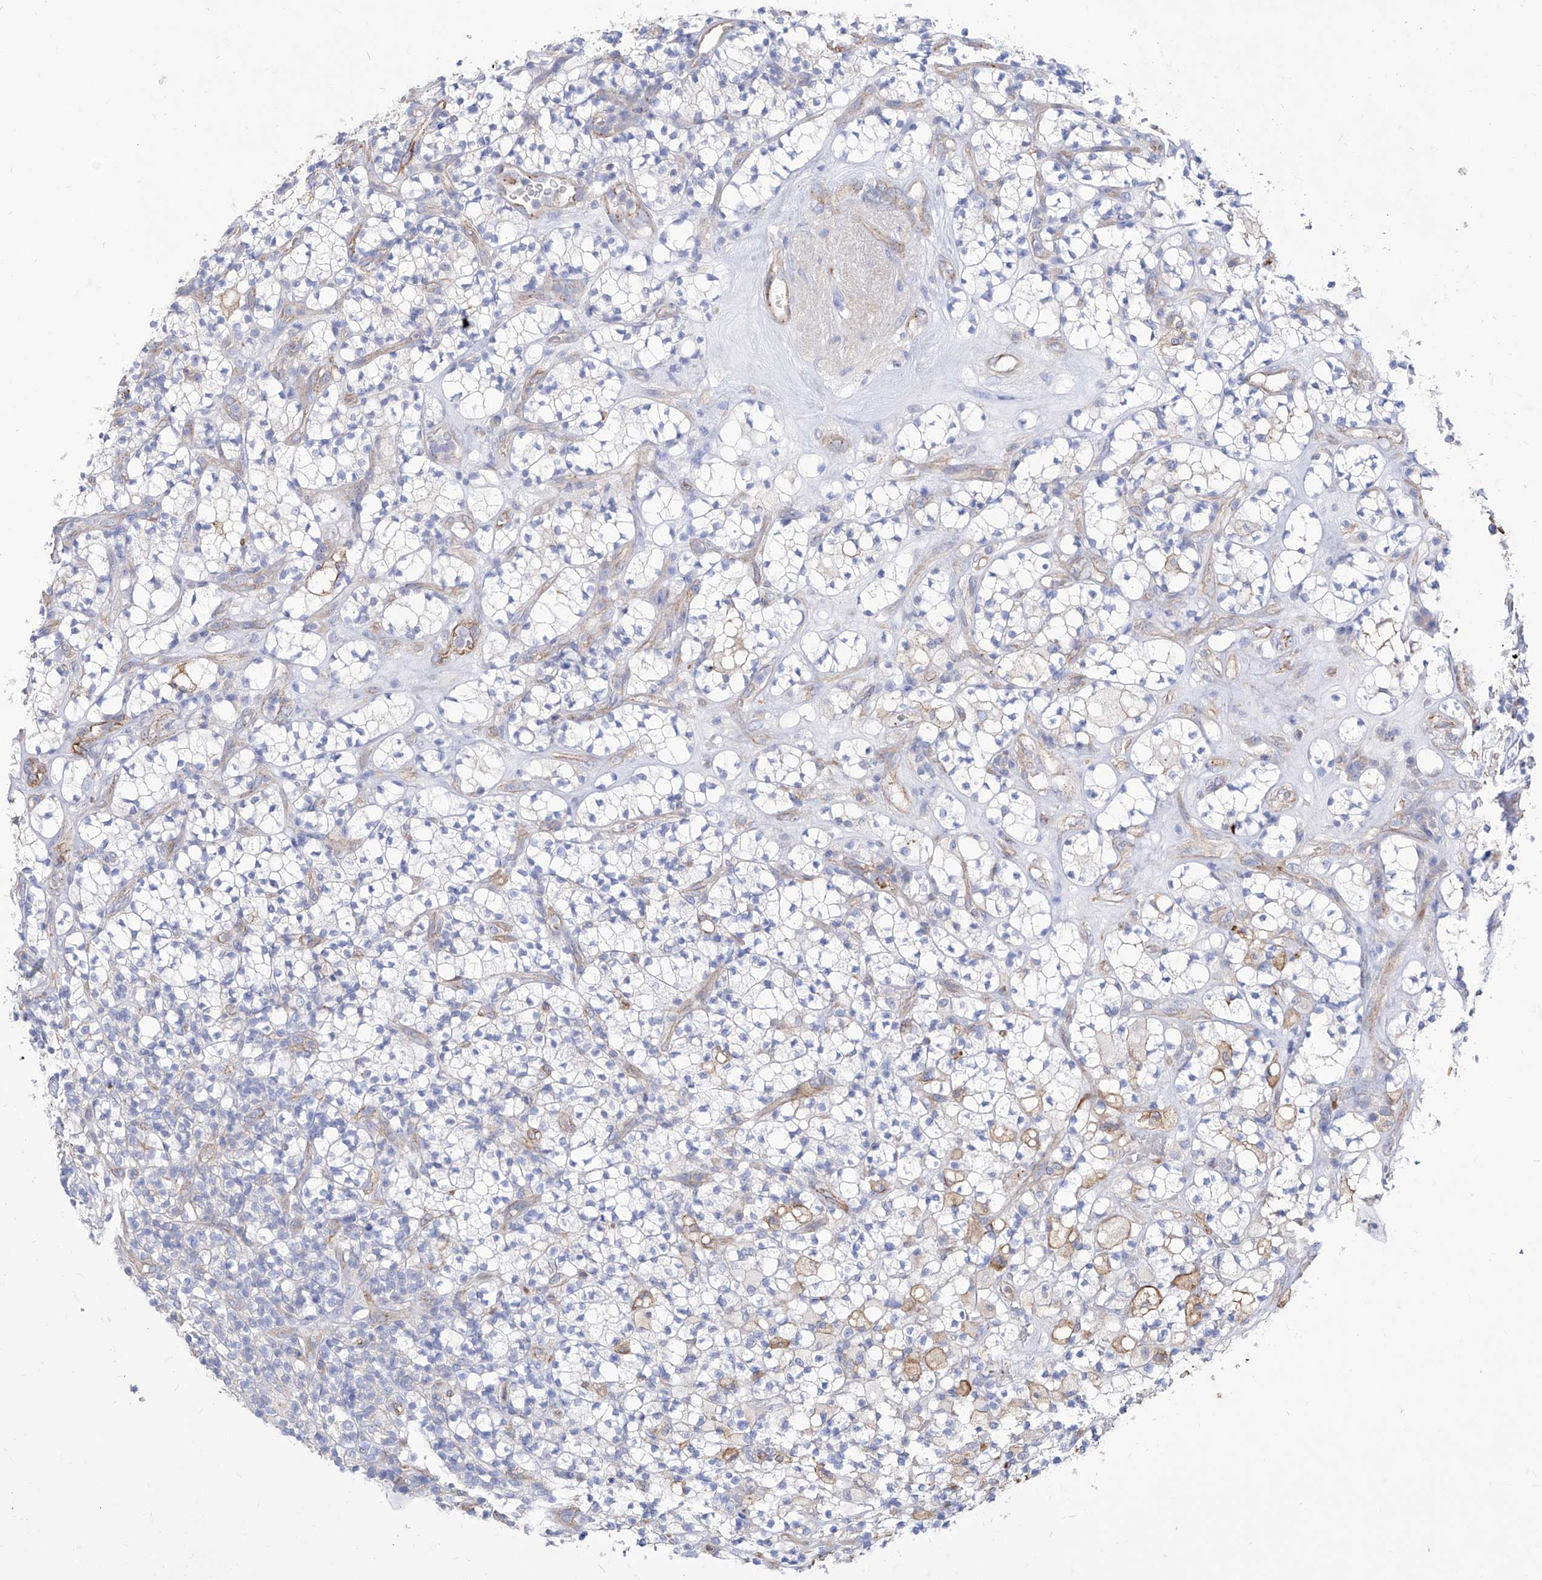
{"staining": {"intensity": "negative", "quantity": "none", "location": "none"}, "tissue": "renal cancer", "cell_type": "Tumor cells", "image_type": "cancer", "snomed": [{"axis": "morphology", "description": "Adenocarcinoma, NOS"}, {"axis": "topography", "description": "Kidney"}], "caption": "The photomicrograph shows no significant positivity in tumor cells of renal adenocarcinoma. The staining is performed using DAB brown chromogen with nuclei counter-stained in using hematoxylin.", "gene": "C1orf74", "patient": {"sex": "male", "age": 77}}